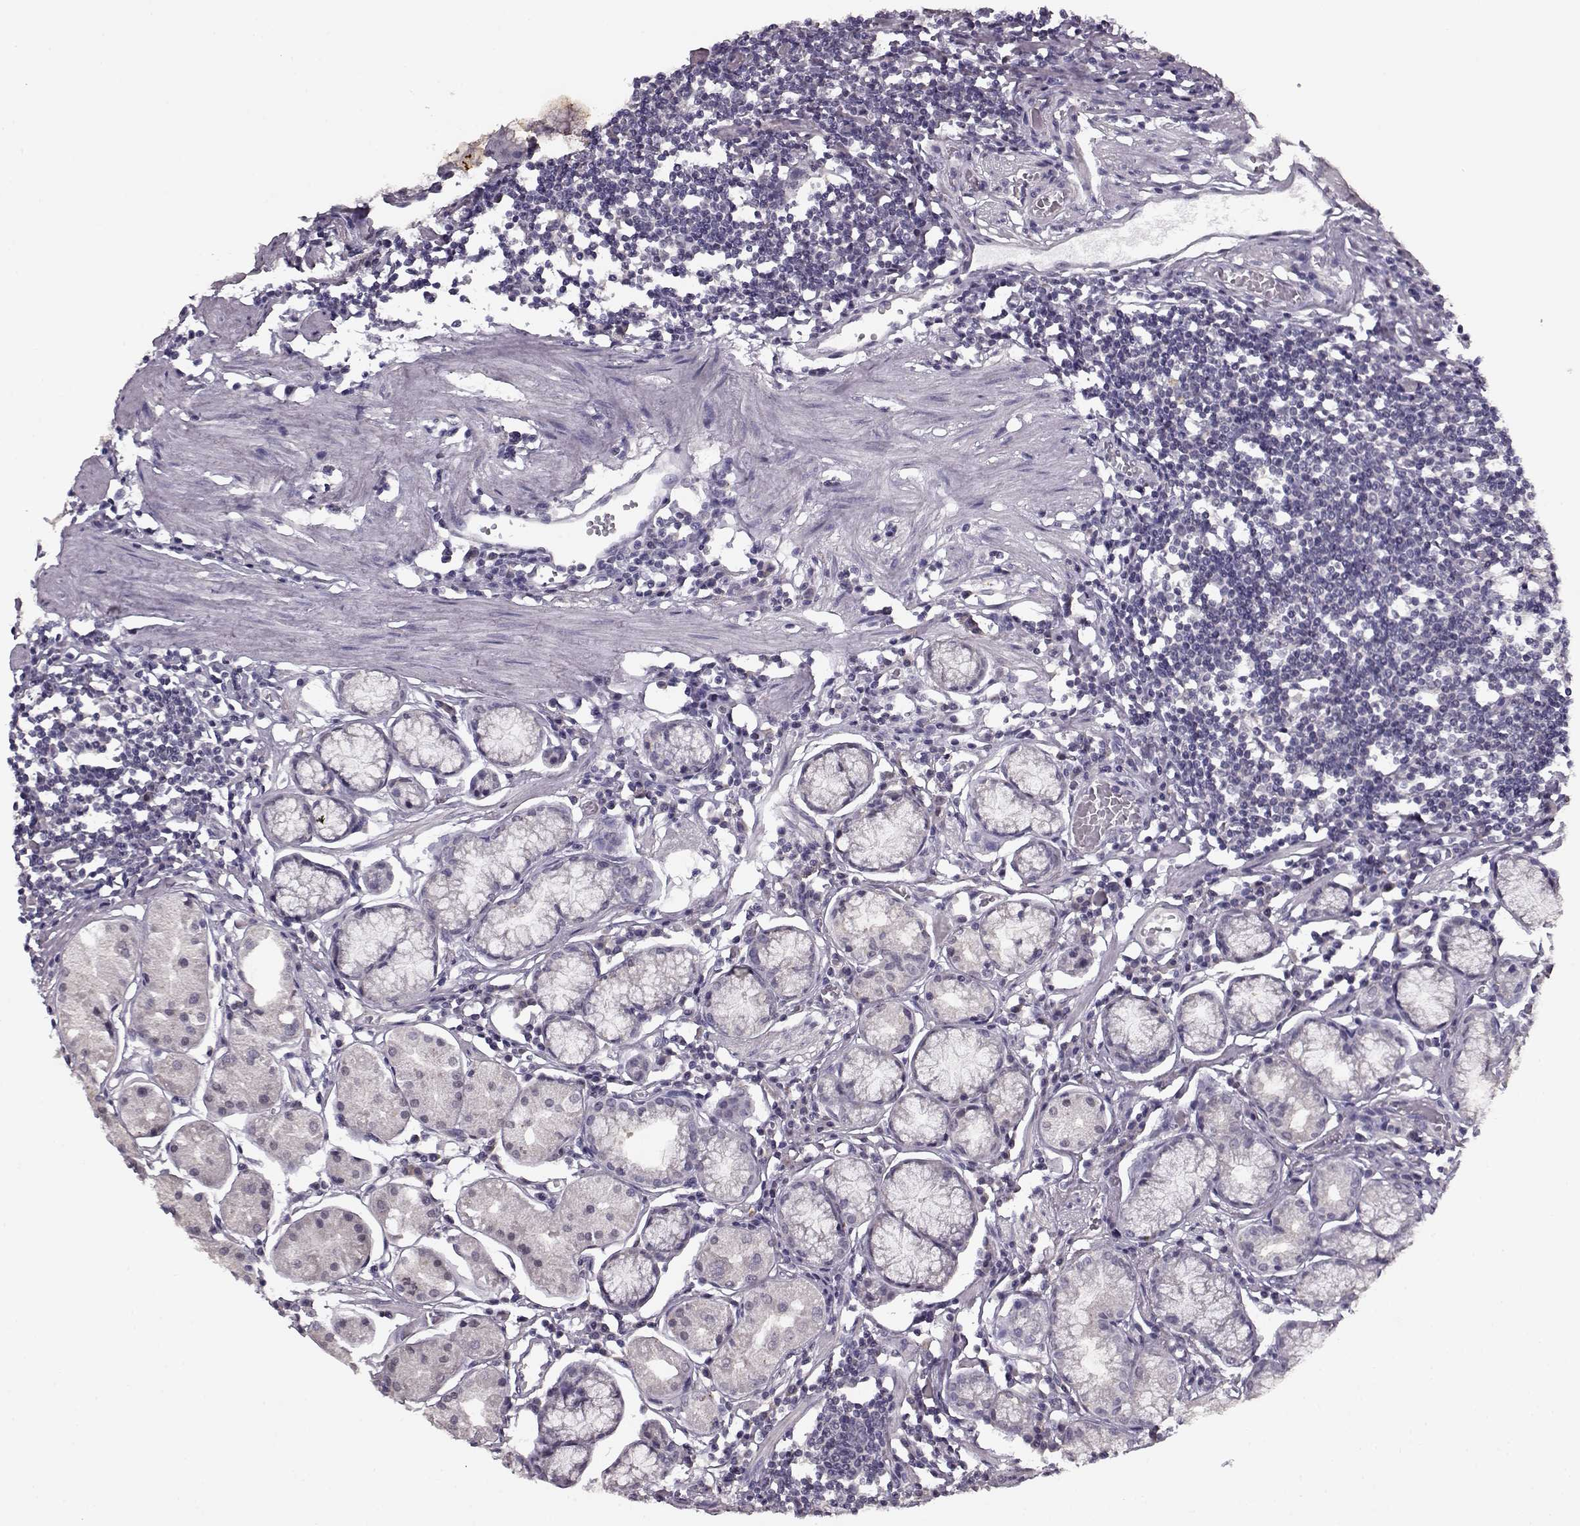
{"staining": {"intensity": "negative", "quantity": "none", "location": "none"}, "tissue": "stomach", "cell_type": "Glandular cells", "image_type": "normal", "snomed": [{"axis": "morphology", "description": "Normal tissue, NOS"}, {"axis": "topography", "description": "Stomach"}], "caption": "Protein analysis of unremarkable stomach demonstrates no significant positivity in glandular cells. (DAB (3,3'-diaminobenzidine) immunohistochemistry visualized using brightfield microscopy, high magnification).", "gene": "RP1L1", "patient": {"sex": "male", "age": 55}}